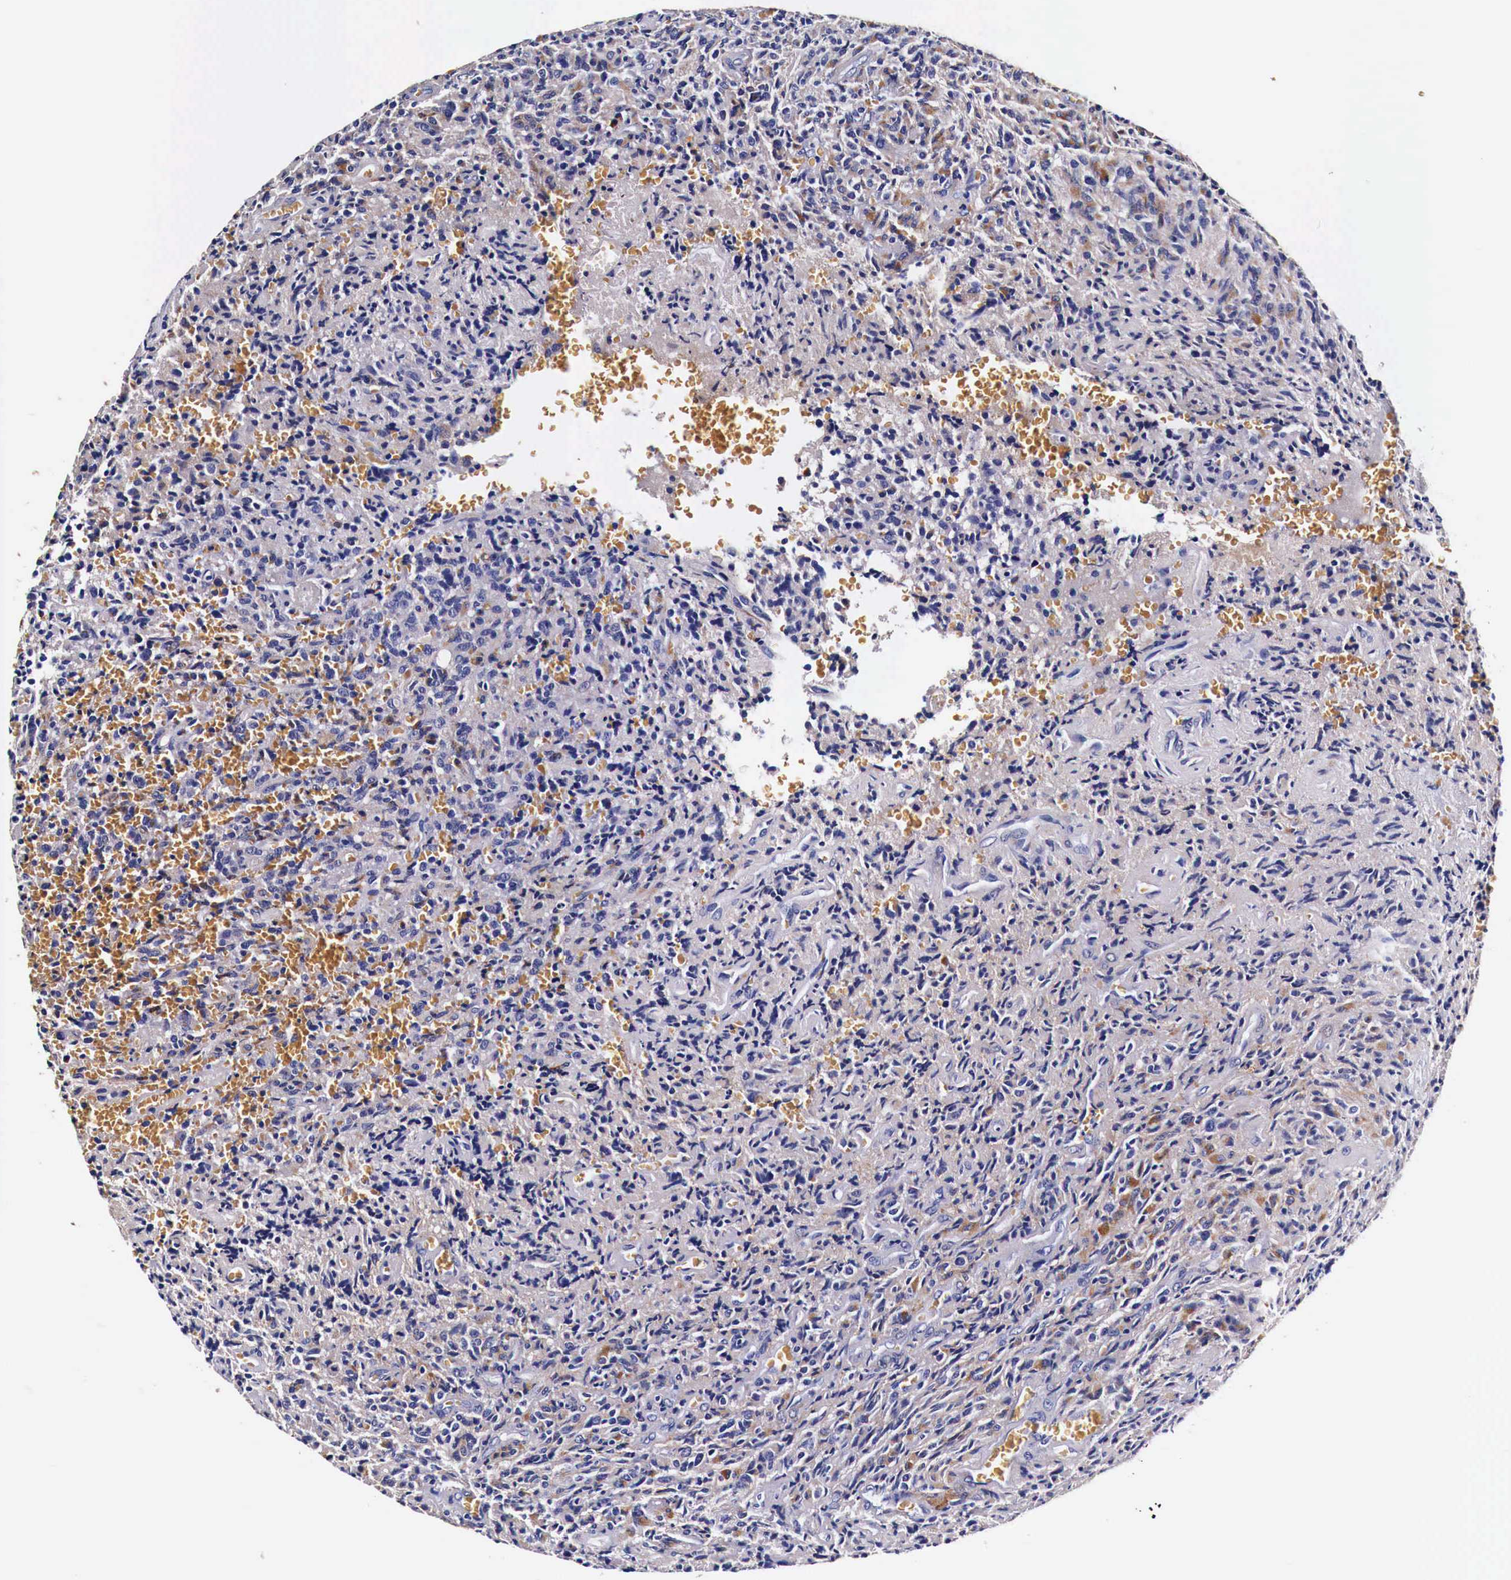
{"staining": {"intensity": "weak", "quantity": "25%-75%", "location": "cytoplasmic/membranous"}, "tissue": "glioma", "cell_type": "Tumor cells", "image_type": "cancer", "snomed": [{"axis": "morphology", "description": "Glioma, malignant, High grade"}, {"axis": "topography", "description": "Brain"}], "caption": "A high-resolution histopathology image shows immunohistochemistry (IHC) staining of glioma, which demonstrates weak cytoplasmic/membranous staining in about 25%-75% of tumor cells.", "gene": "HSPB1", "patient": {"sex": "male", "age": 56}}